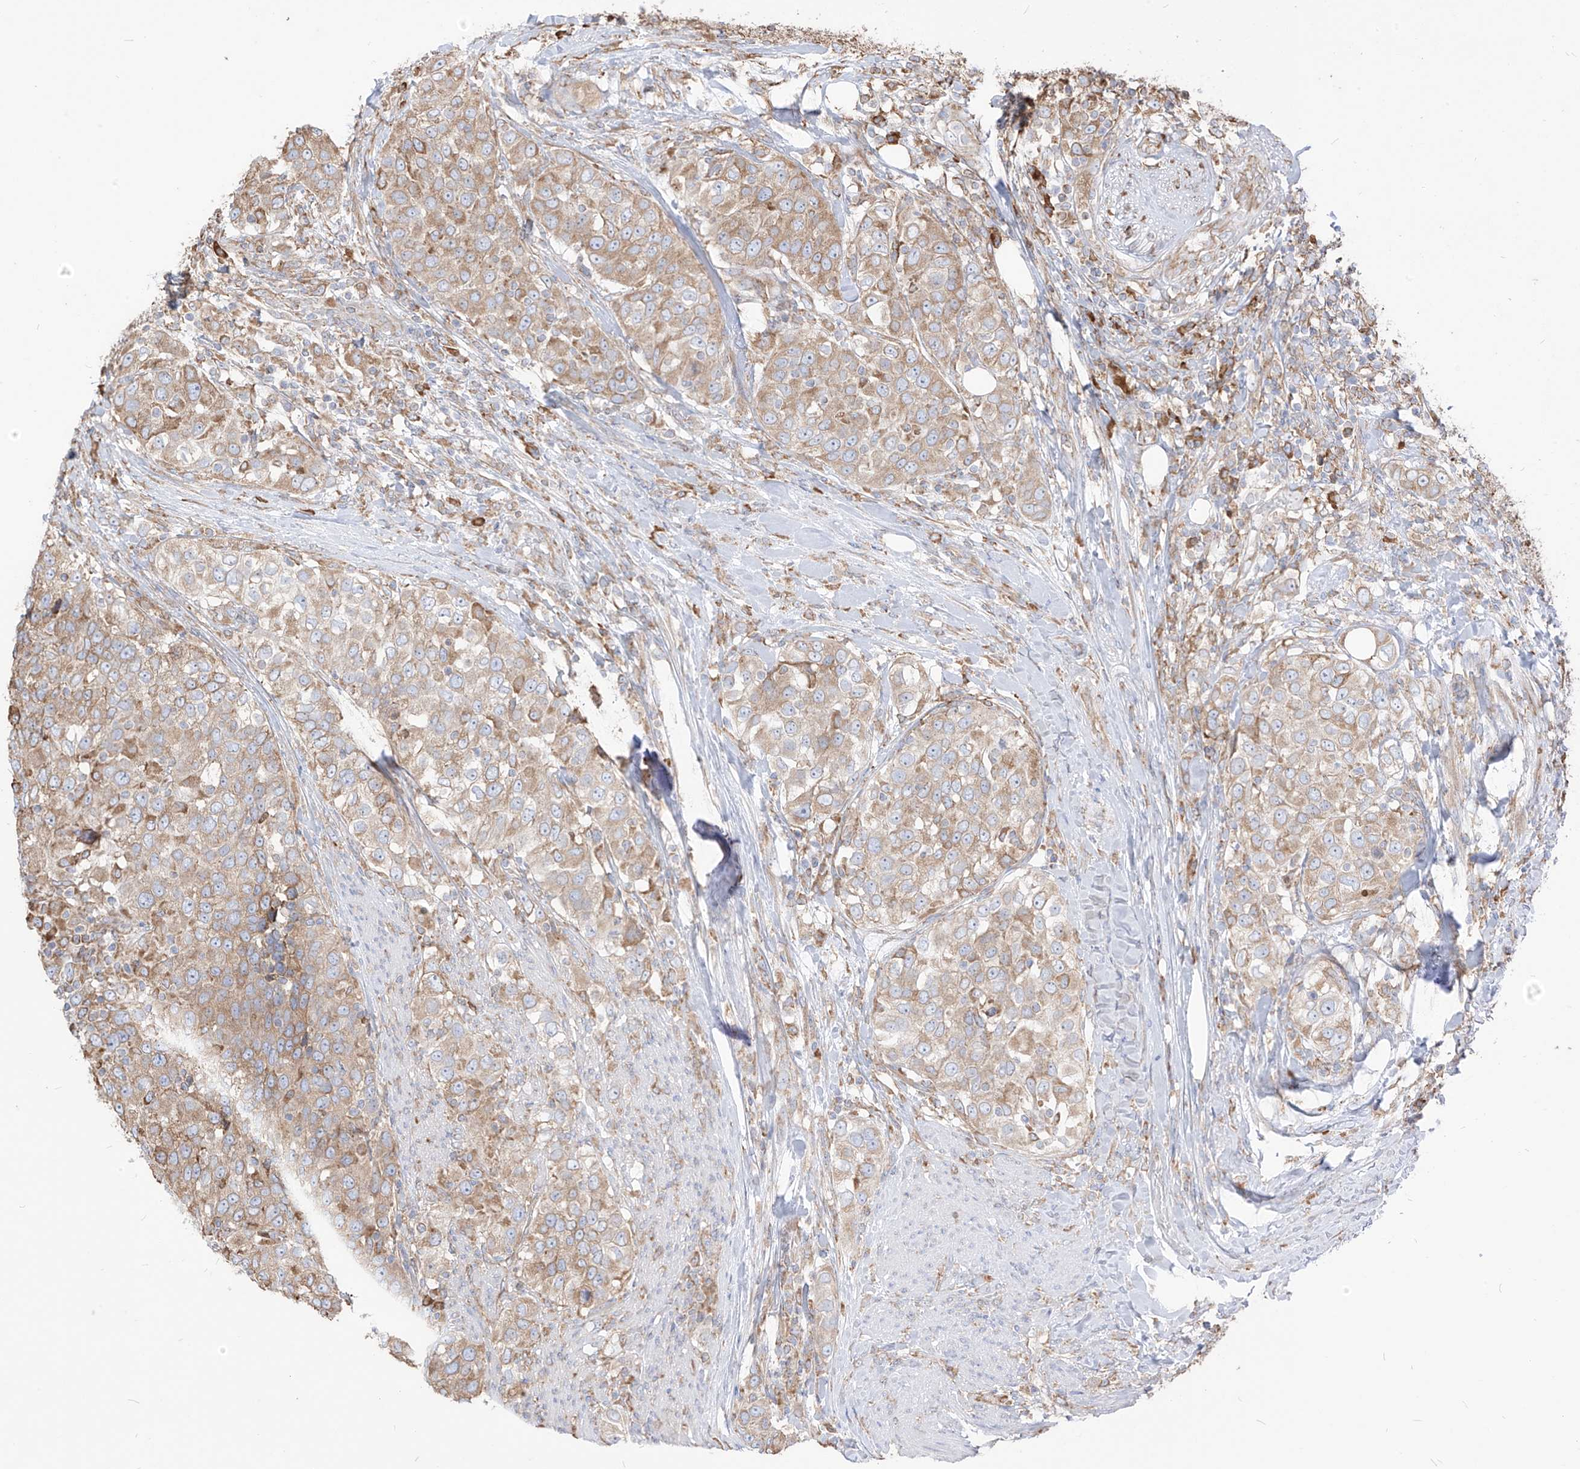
{"staining": {"intensity": "moderate", "quantity": "25%-75%", "location": "cytoplasmic/membranous"}, "tissue": "urothelial cancer", "cell_type": "Tumor cells", "image_type": "cancer", "snomed": [{"axis": "morphology", "description": "Urothelial carcinoma, High grade"}, {"axis": "topography", "description": "Urinary bladder"}], "caption": "An IHC photomicrograph of neoplastic tissue is shown. Protein staining in brown highlights moderate cytoplasmic/membranous positivity in urothelial cancer within tumor cells.", "gene": "PDIA6", "patient": {"sex": "female", "age": 80}}